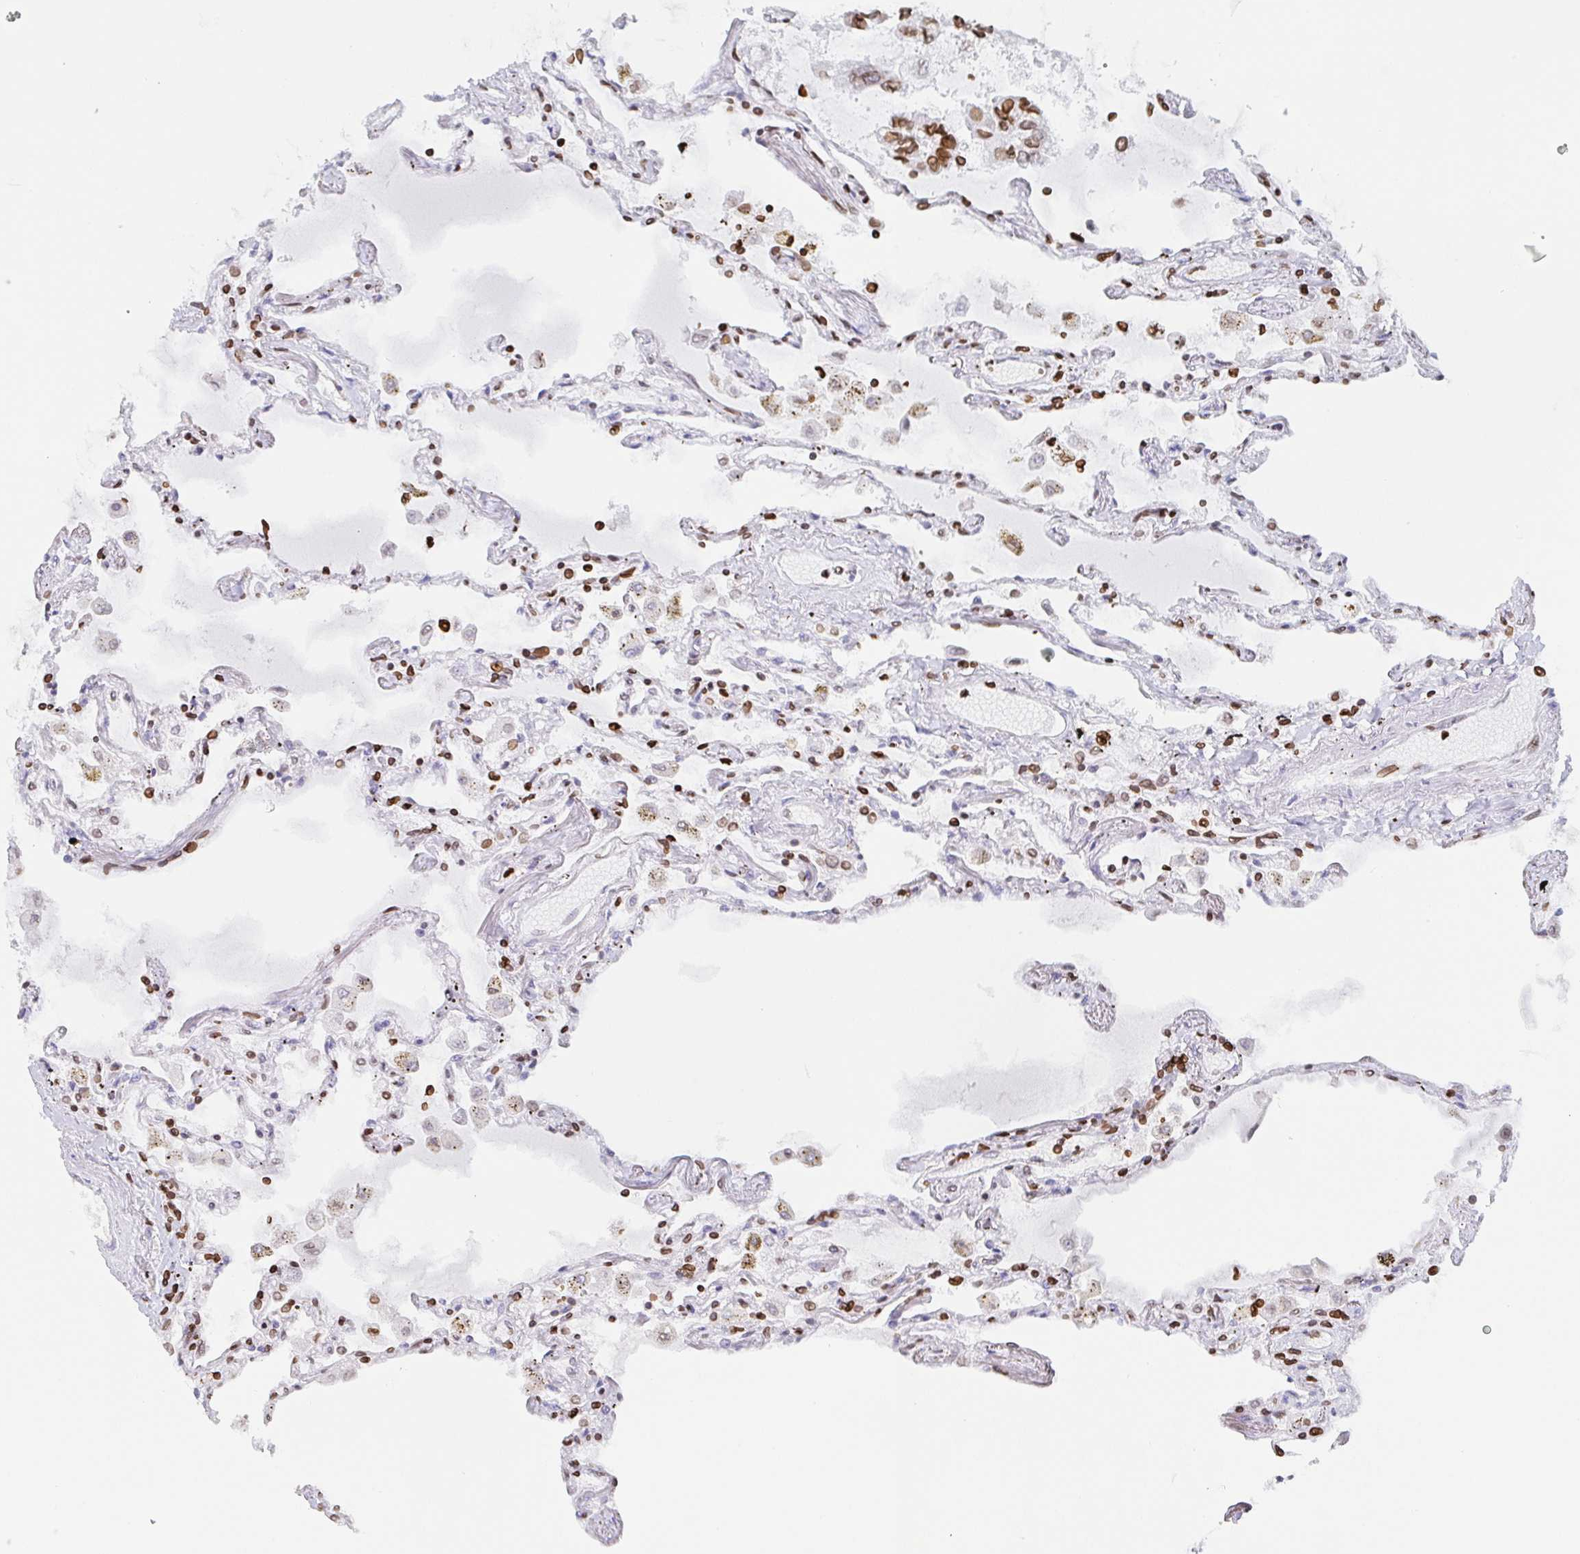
{"staining": {"intensity": "moderate", "quantity": "25%-75%", "location": "cytoplasmic/membranous"}, "tissue": "lung", "cell_type": "Alveolar cells", "image_type": "normal", "snomed": [{"axis": "morphology", "description": "Normal tissue, NOS"}, {"axis": "morphology", "description": "Adenocarcinoma, NOS"}, {"axis": "topography", "description": "Cartilage tissue"}, {"axis": "topography", "description": "Lung"}], "caption": "A brown stain shows moderate cytoplasmic/membranous positivity of a protein in alveolar cells of benign human lung. (brown staining indicates protein expression, while blue staining denotes nuclei).", "gene": "BTBD7", "patient": {"sex": "female", "age": 67}}